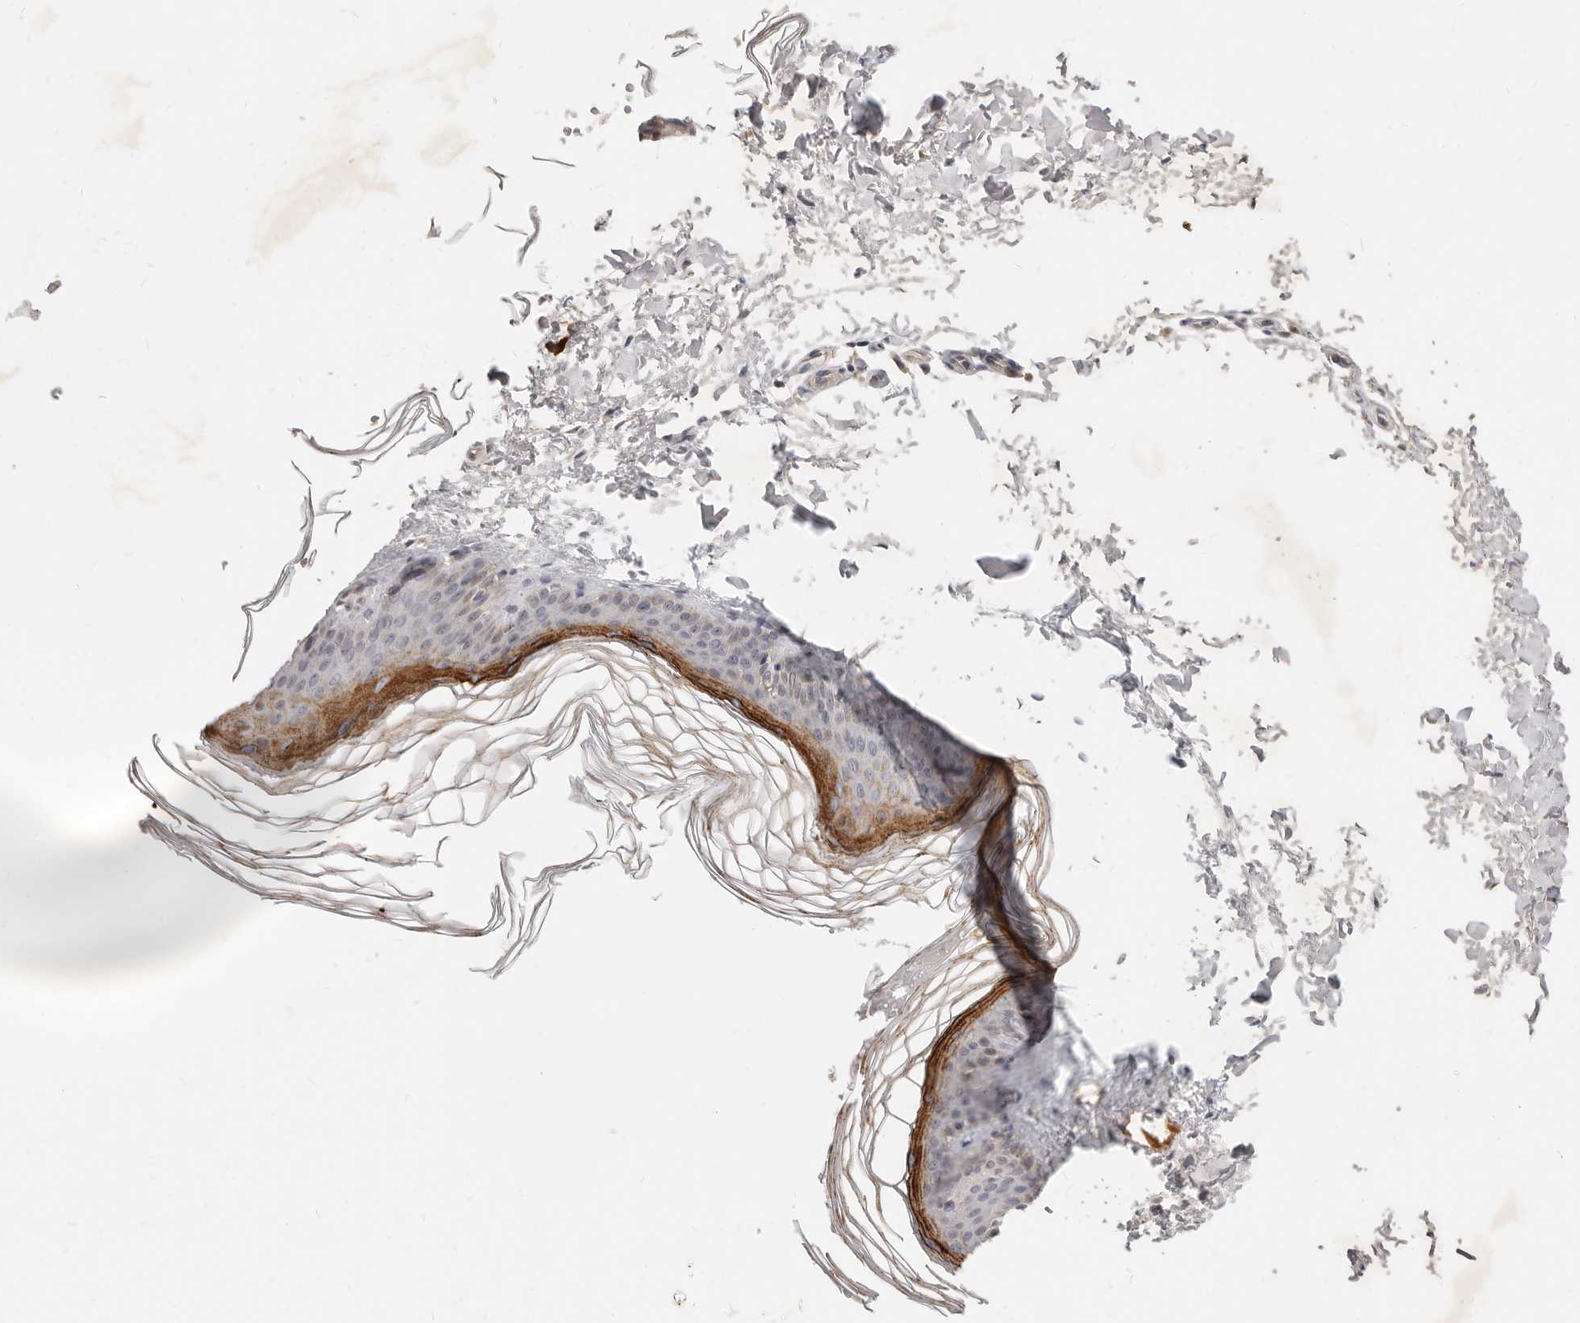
{"staining": {"intensity": "weak", "quantity": ">75%", "location": "cytoplasmic/membranous"}, "tissue": "skin", "cell_type": "Fibroblasts", "image_type": "normal", "snomed": [{"axis": "morphology", "description": "Normal tissue, NOS"}, {"axis": "topography", "description": "Skin"}], "caption": "Skin stained with a protein marker displays weak staining in fibroblasts.", "gene": "MICALL2", "patient": {"sex": "female", "age": 27}}